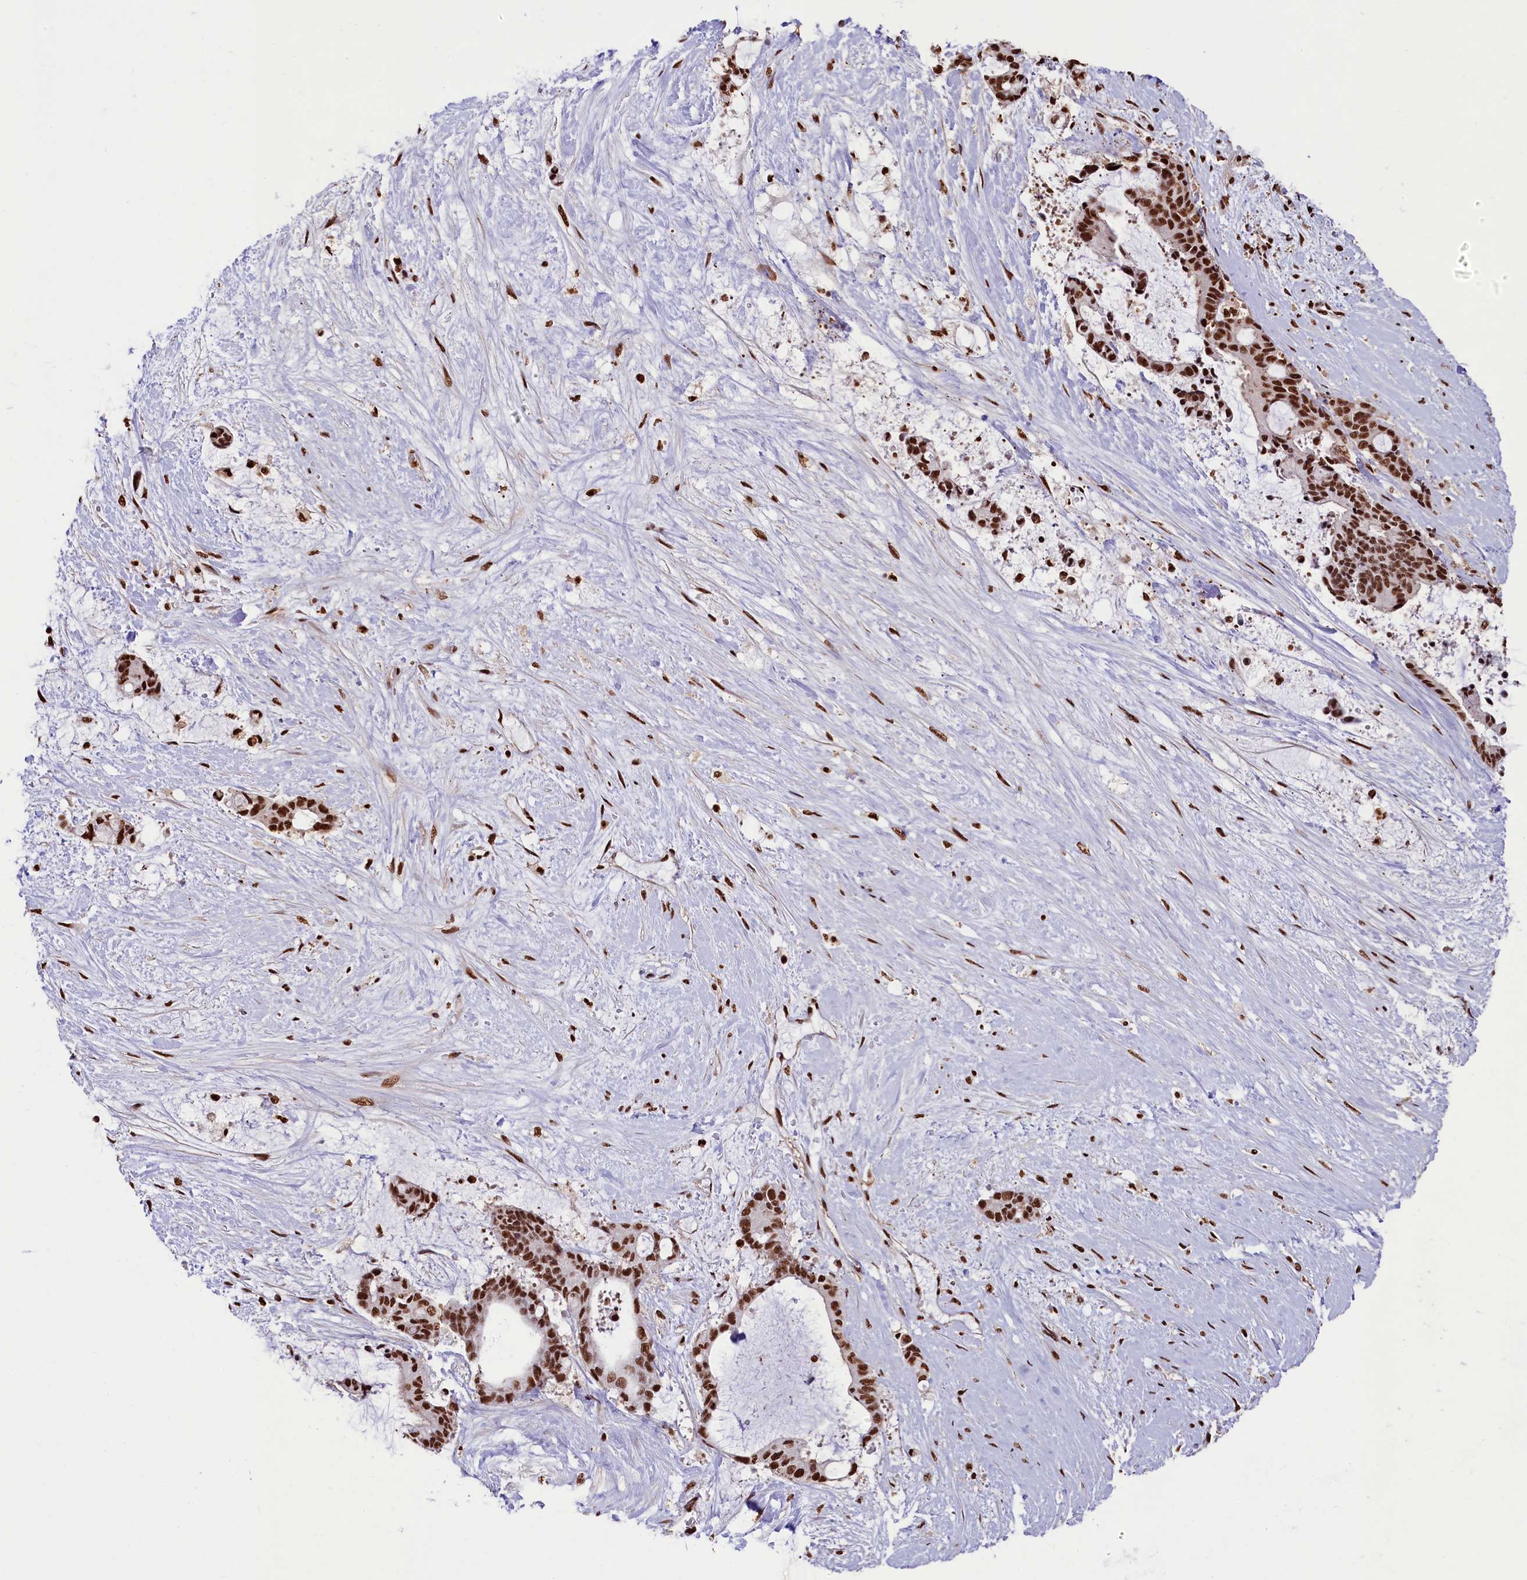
{"staining": {"intensity": "strong", "quantity": ">75%", "location": "nuclear"}, "tissue": "liver cancer", "cell_type": "Tumor cells", "image_type": "cancer", "snomed": [{"axis": "morphology", "description": "Normal tissue, NOS"}, {"axis": "morphology", "description": "Cholangiocarcinoma"}, {"axis": "topography", "description": "Liver"}, {"axis": "topography", "description": "Peripheral nerve tissue"}], "caption": "Immunohistochemical staining of human liver cholangiocarcinoma reveals high levels of strong nuclear expression in approximately >75% of tumor cells. (brown staining indicates protein expression, while blue staining denotes nuclei).", "gene": "SNRPD2", "patient": {"sex": "female", "age": 73}}